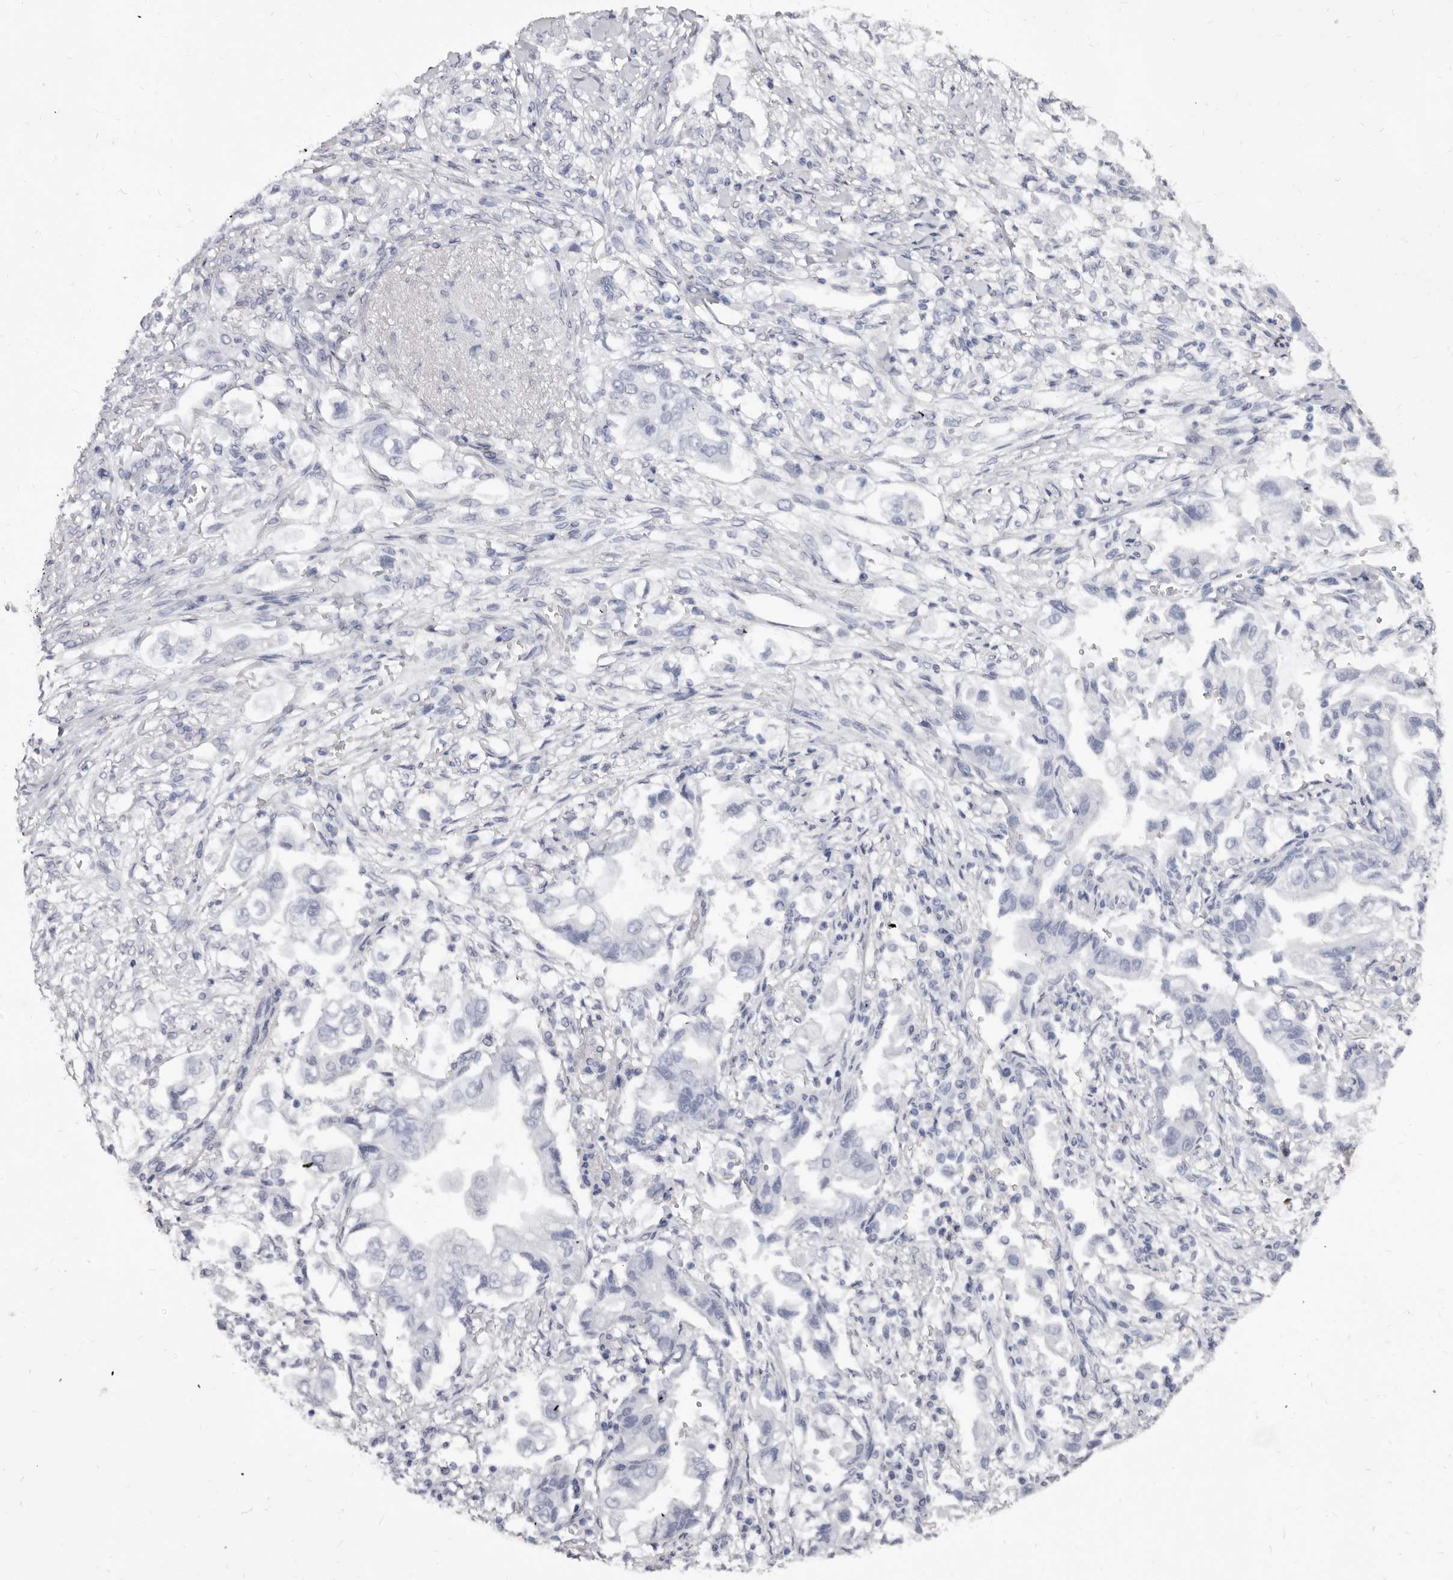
{"staining": {"intensity": "negative", "quantity": "none", "location": "none"}, "tissue": "stomach cancer", "cell_type": "Tumor cells", "image_type": "cancer", "snomed": [{"axis": "morphology", "description": "Adenocarcinoma, NOS"}, {"axis": "topography", "description": "Stomach"}], "caption": "This histopathology image is of stomach cancer (adenocarcinoma) stained with immunohistochemistry to label a protein in brown with the nuclei are counter-stained blue. There is no positivity in tumor cells.", "gene": "KHDRBS2", "patient": {"sex": "male", "age": 62}}